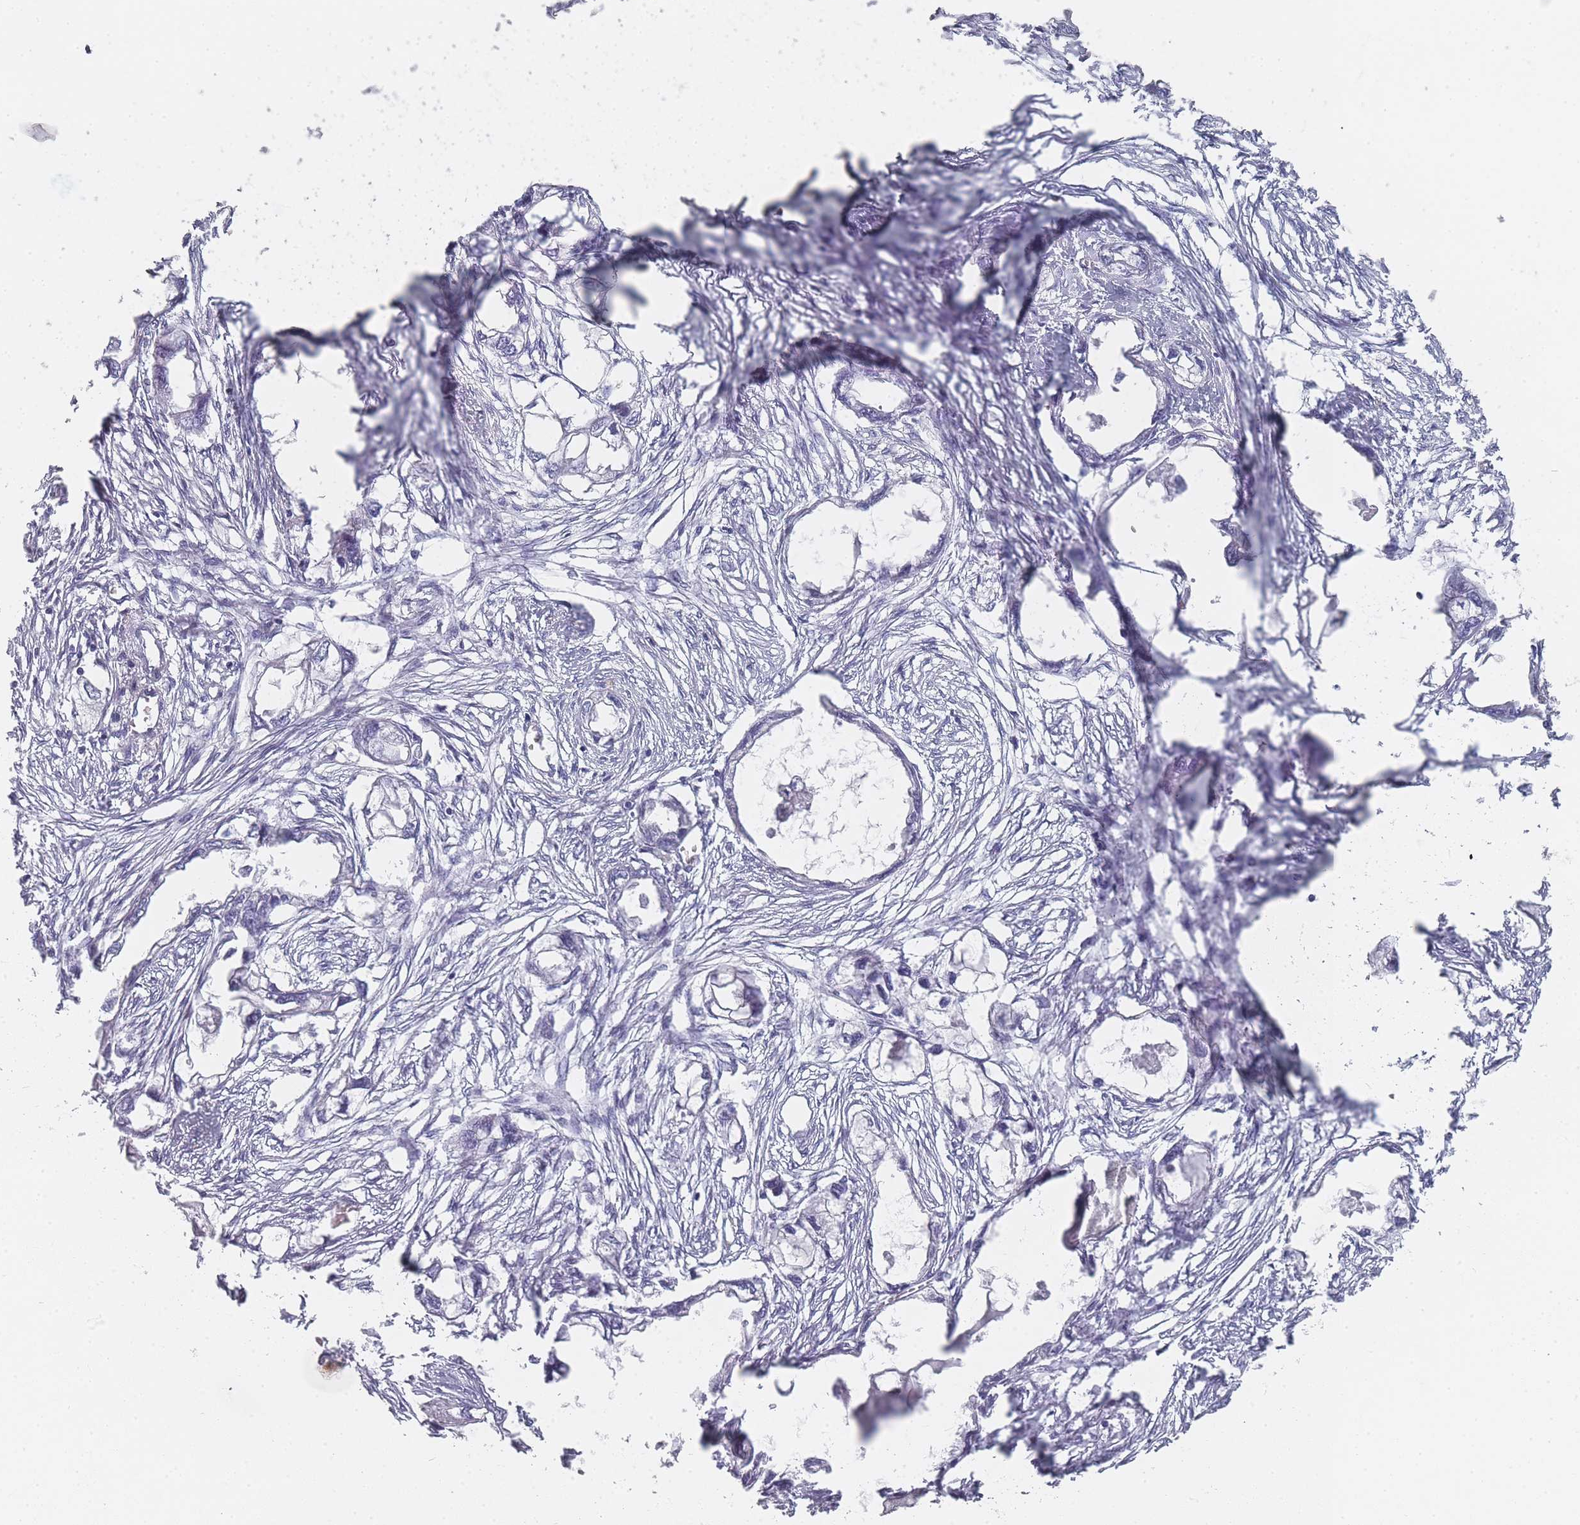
{"staining": {"intensity": "negative", "quantity": "none", "location": "none"}, "tissue": "endometrial cancer", "cell_type": "Tumor cells", "image_type": "cancer", "snomed": [{"axis": "morphology", "description": "Adenocarcinoma, NOS"}, {"axis": "morphology", "description": "Adenocarcinoma, metastatic, NOS"}, {"axis": "topography", "description": "Adipose tissue"}, {"axis": "topography", "description": "Endometrium"}], "caption": "This is an IHC histopathology image of endometrial cancer. There is no positivity in tumor cells.", "gene": "SLC35E4", "patient": {"sex": "female", "age": 67}}